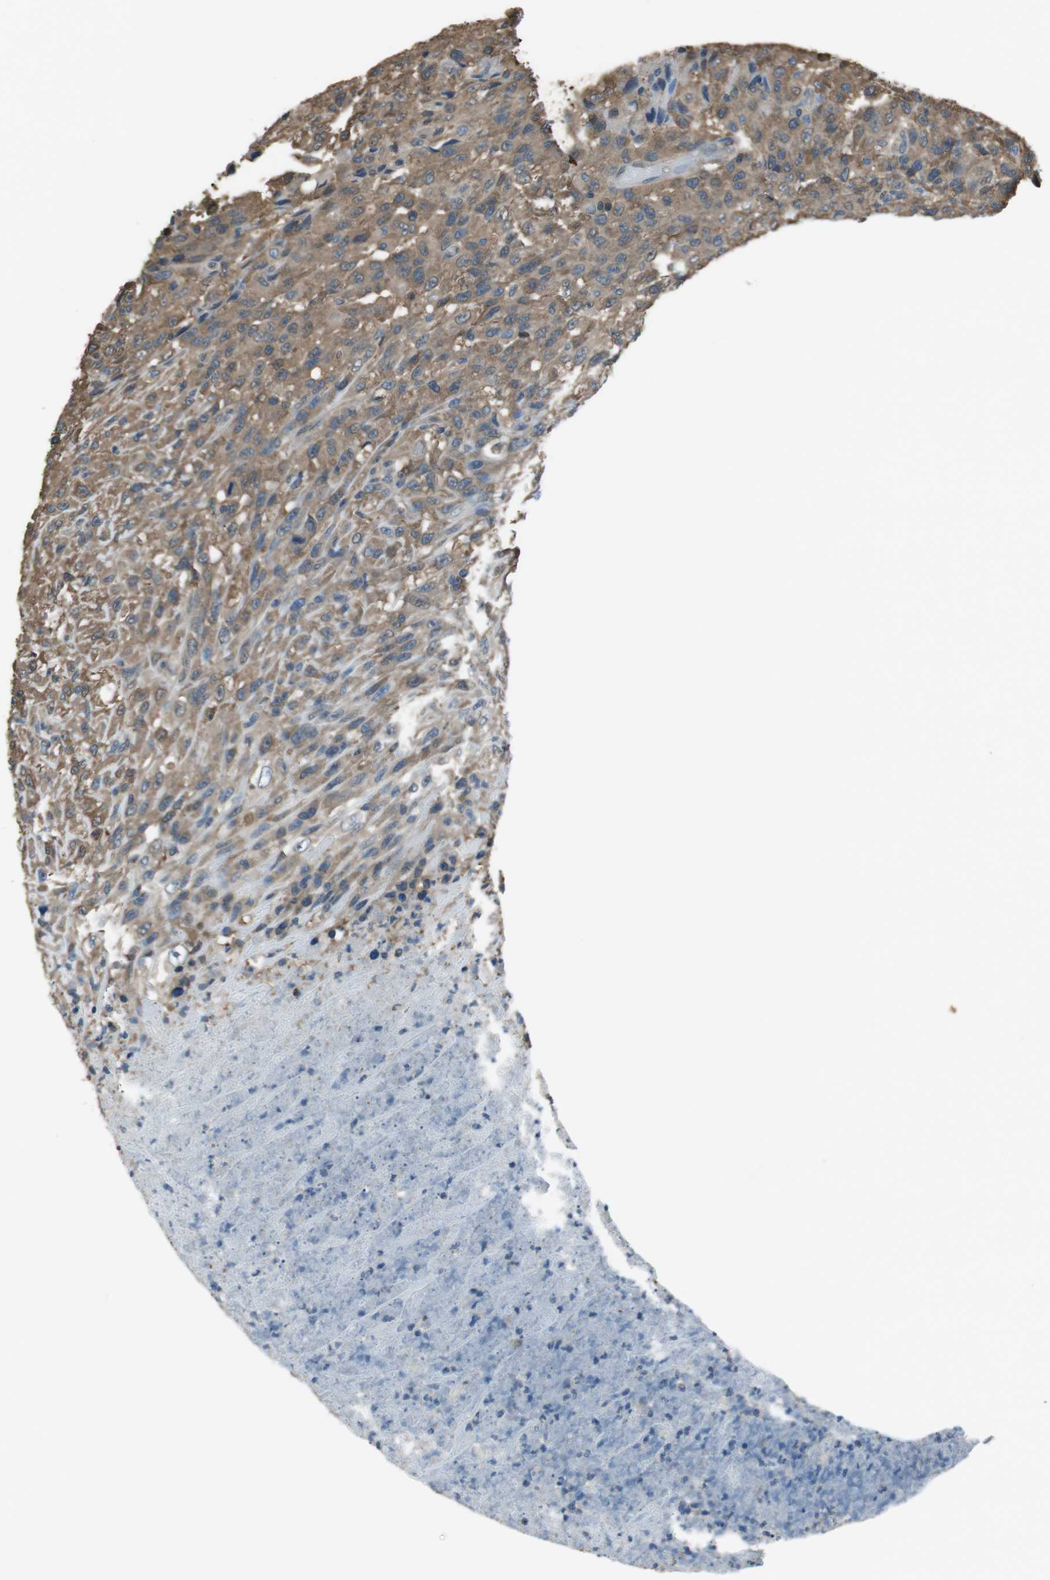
{"staining": {"intensity": "moderate", "quantity": ">75%", "location": "cytoplasmic/membranous"}, "tissue": "urothelial cancer", "cell_type": "Tumor cells", "image_type": "cancer", "snomed": [{"axis": "morphology", "description": "Urothelial carcinoma, High grade"}, {"axis": "topography", "description": "Urinary bladder"}], "caption": "Protein staining shows moderate cytoplasmic/membranous positivity in approximately >75% of tumor cells in urothelial cancer.", "gene": "TWSG1", "patient": {"sex": "male", "age": 66}}